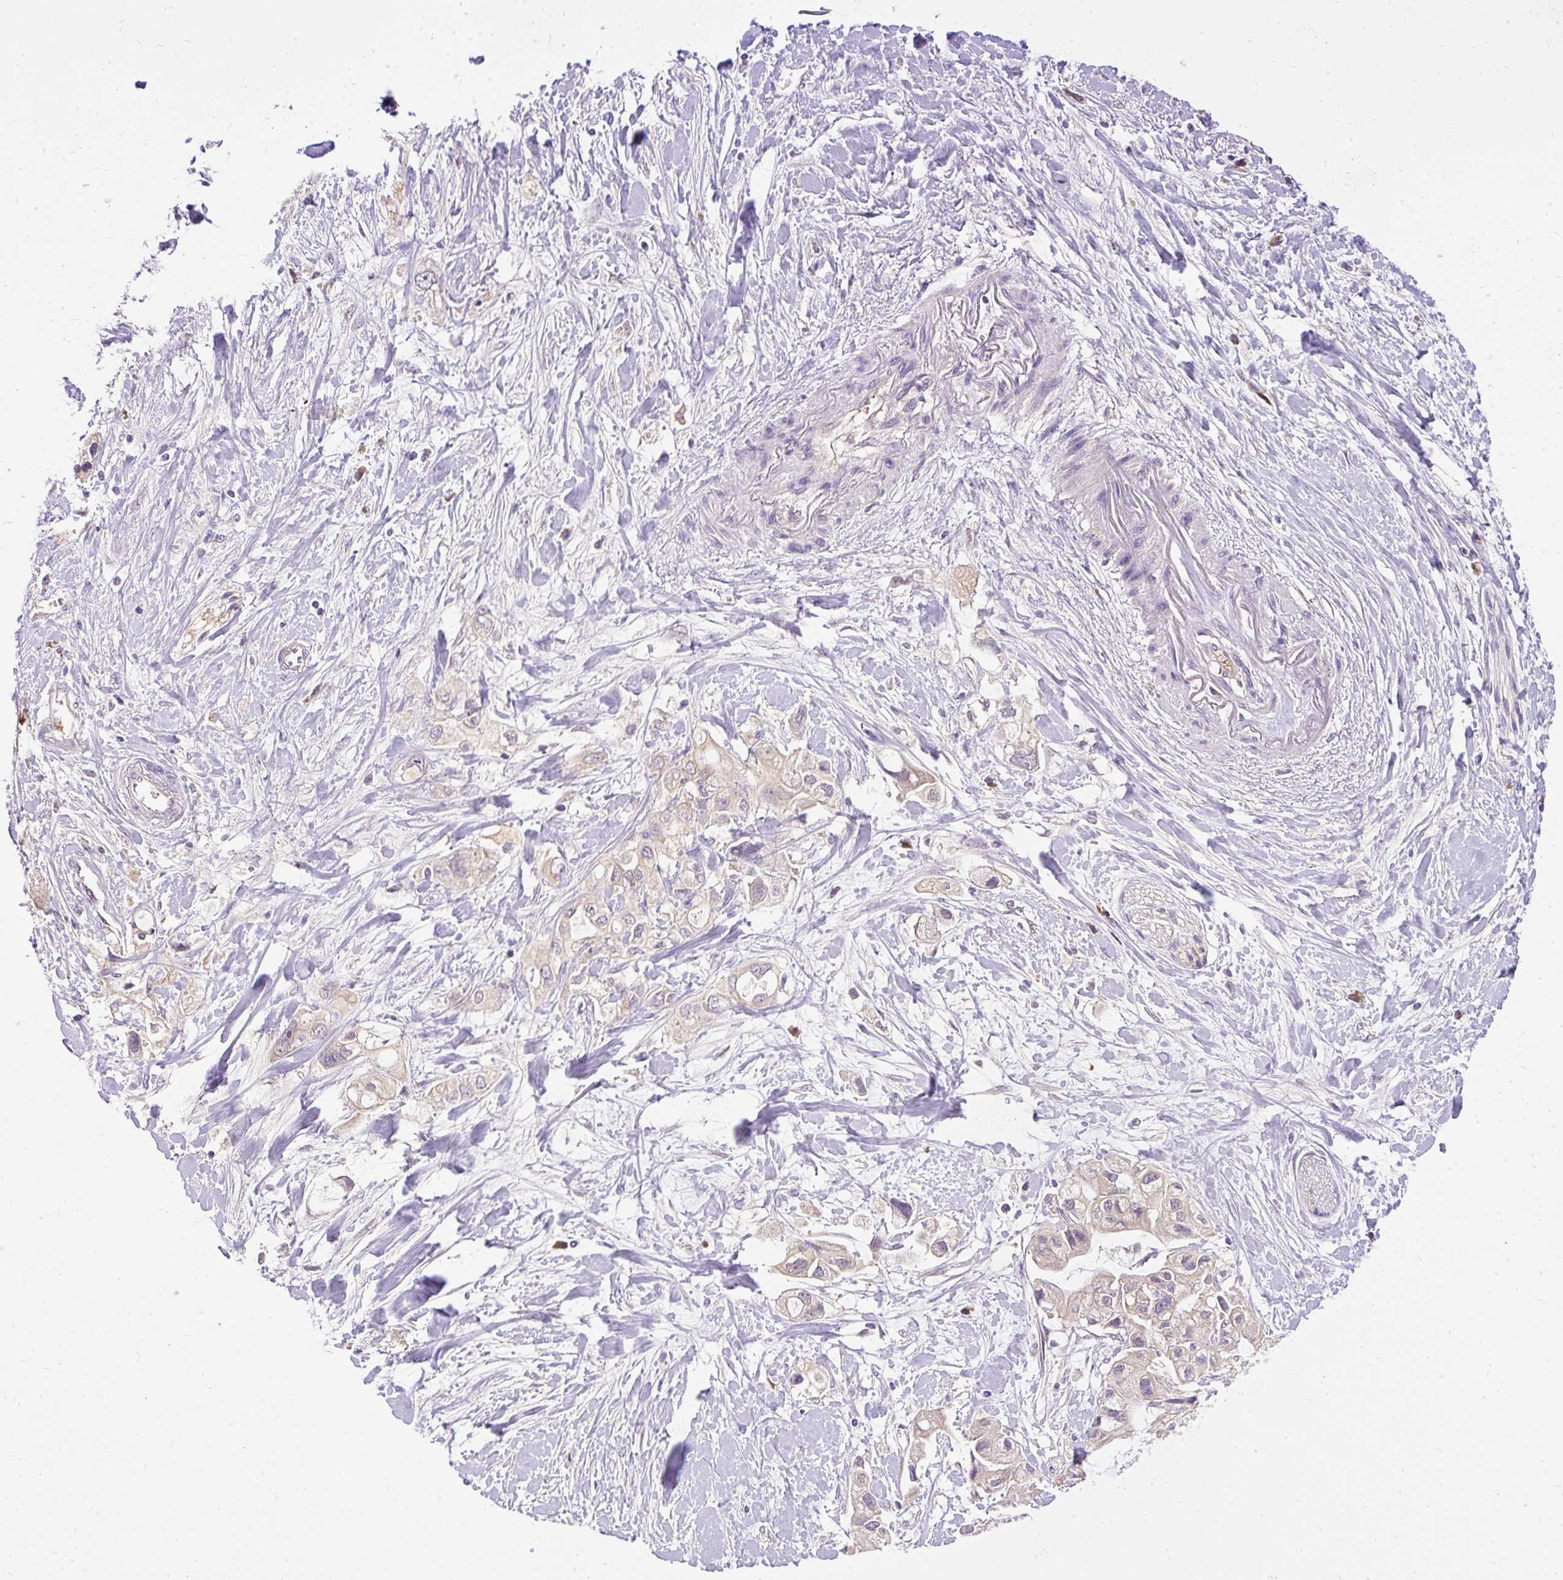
{"staining": {"intensity": "negative", "quantity": "none", "location": "none"}, "tissue": "pancreatic cancer", "cell_type": "Tumor cells", "image_type": "cancer", "snomed": [{"axis": "morphology", "description": "Adenocarcinoma, NOS"}, {"axis": "topography", "description": "Pancreas"}], "caption": "Photomicrograph shows no significant protein expression in tumor cells of adenocarcinoma (pancreatic). The staining was performed using DAB (3,3'-diaminobenzidine) to visualize the protein expression in brown, while the nuclei were stained in blue with hematoxylin (Magnification: 20x).", "gene": "CTTNBP2", "patient": {"sex": "female", "age": 56}}